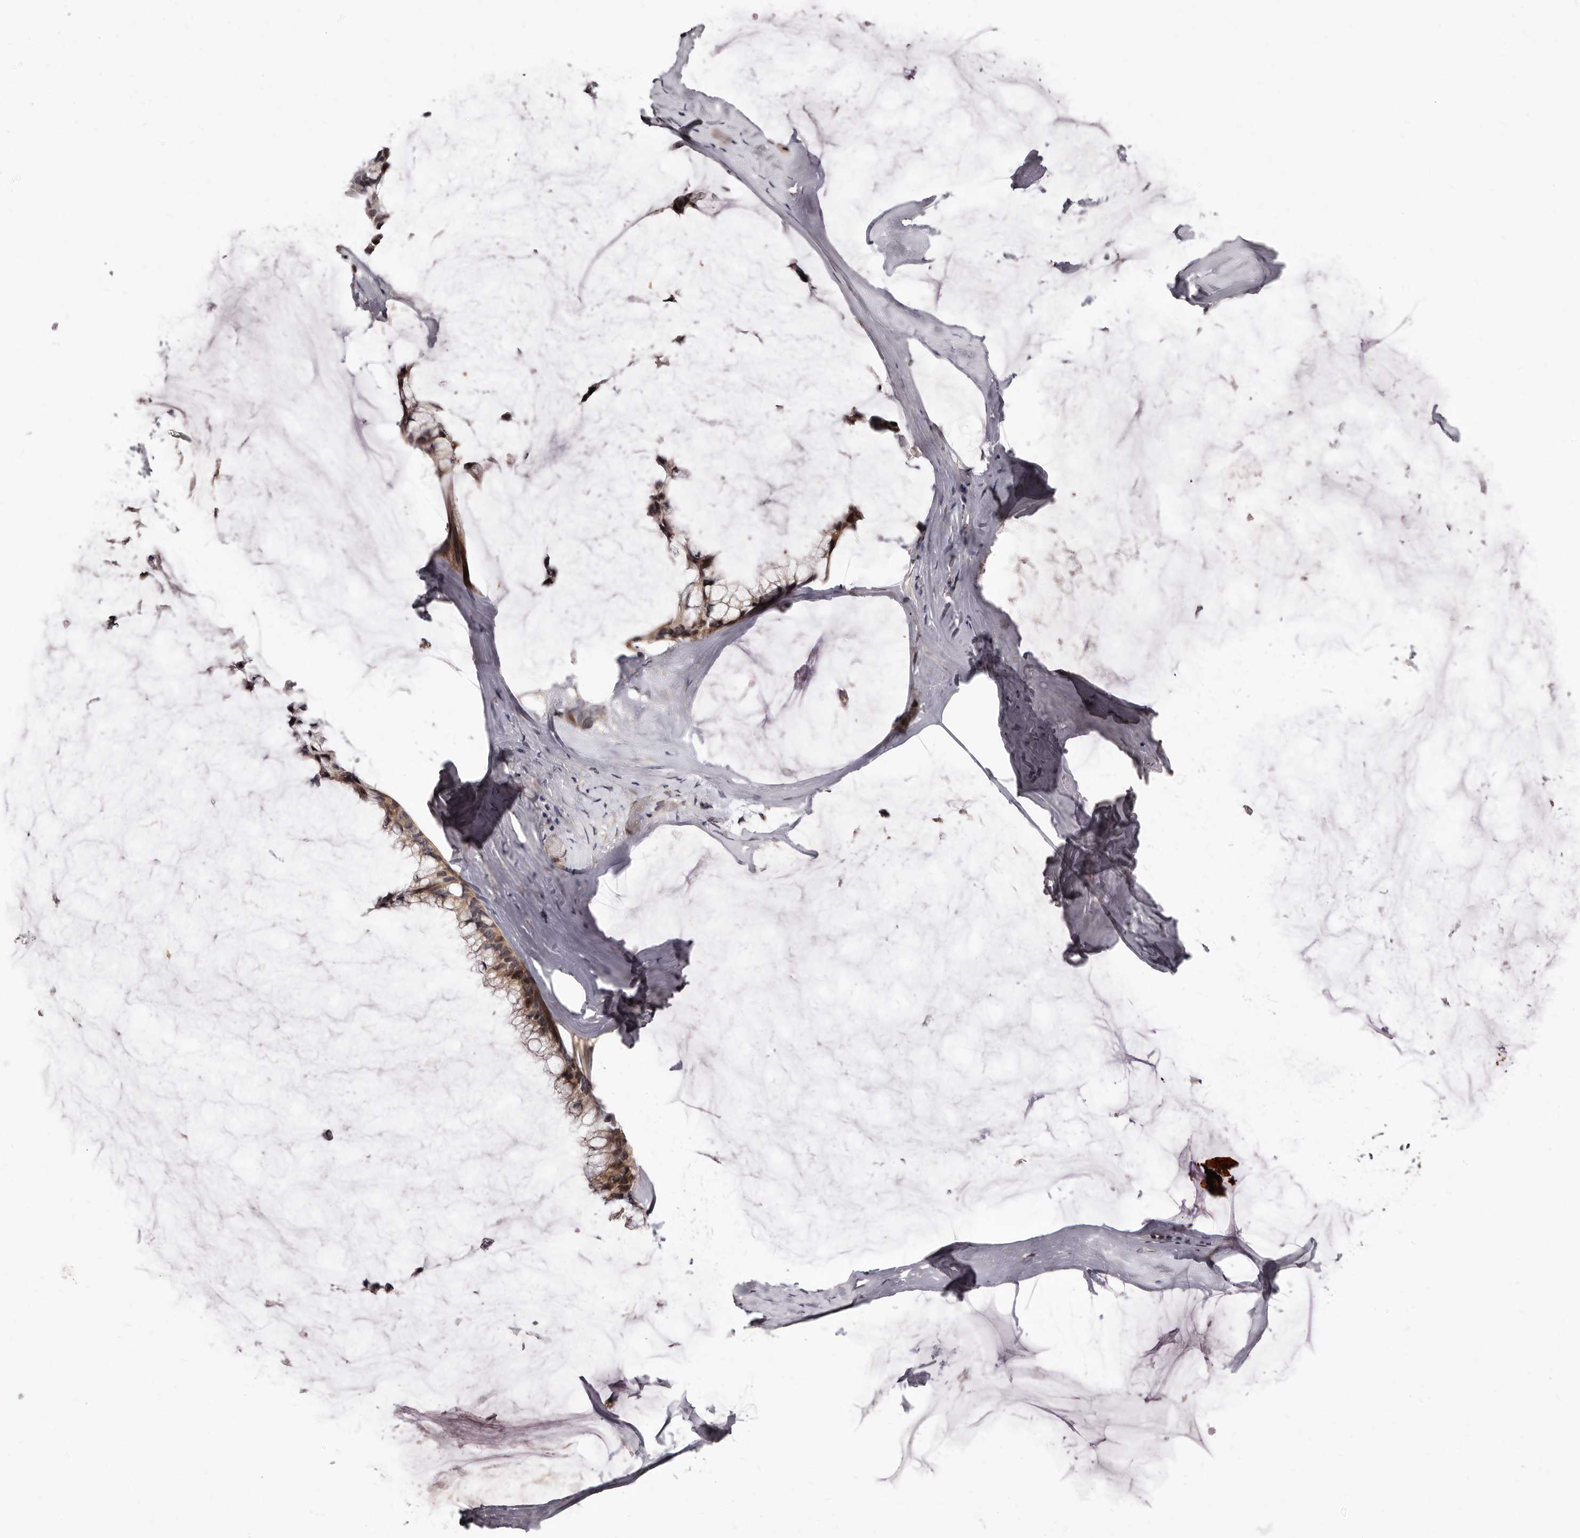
{"staining": {"intensity": "moderate", "quantity": ">75%", "location": "cytoplasmic/membranous"}, "tissue": "ovarian cancer", "cell_type": "Tumor cells", "image_type": "cancer", "snomed": [{"axis": "morphology", "description": "Cystadenocarcinoma, mucinous, NOS"}, {"axis": "topography", "description": "Ovary"}], "caption": "Immunohistochemical staining of ovarian cancer (mucinous cystadenocarcinoma) reveals moderate cytoplasmic/membranous protein expression in about >75% of tumor cells.", "gene": "PHF20L1", "patient": {"sex": "female", "age": 39}}